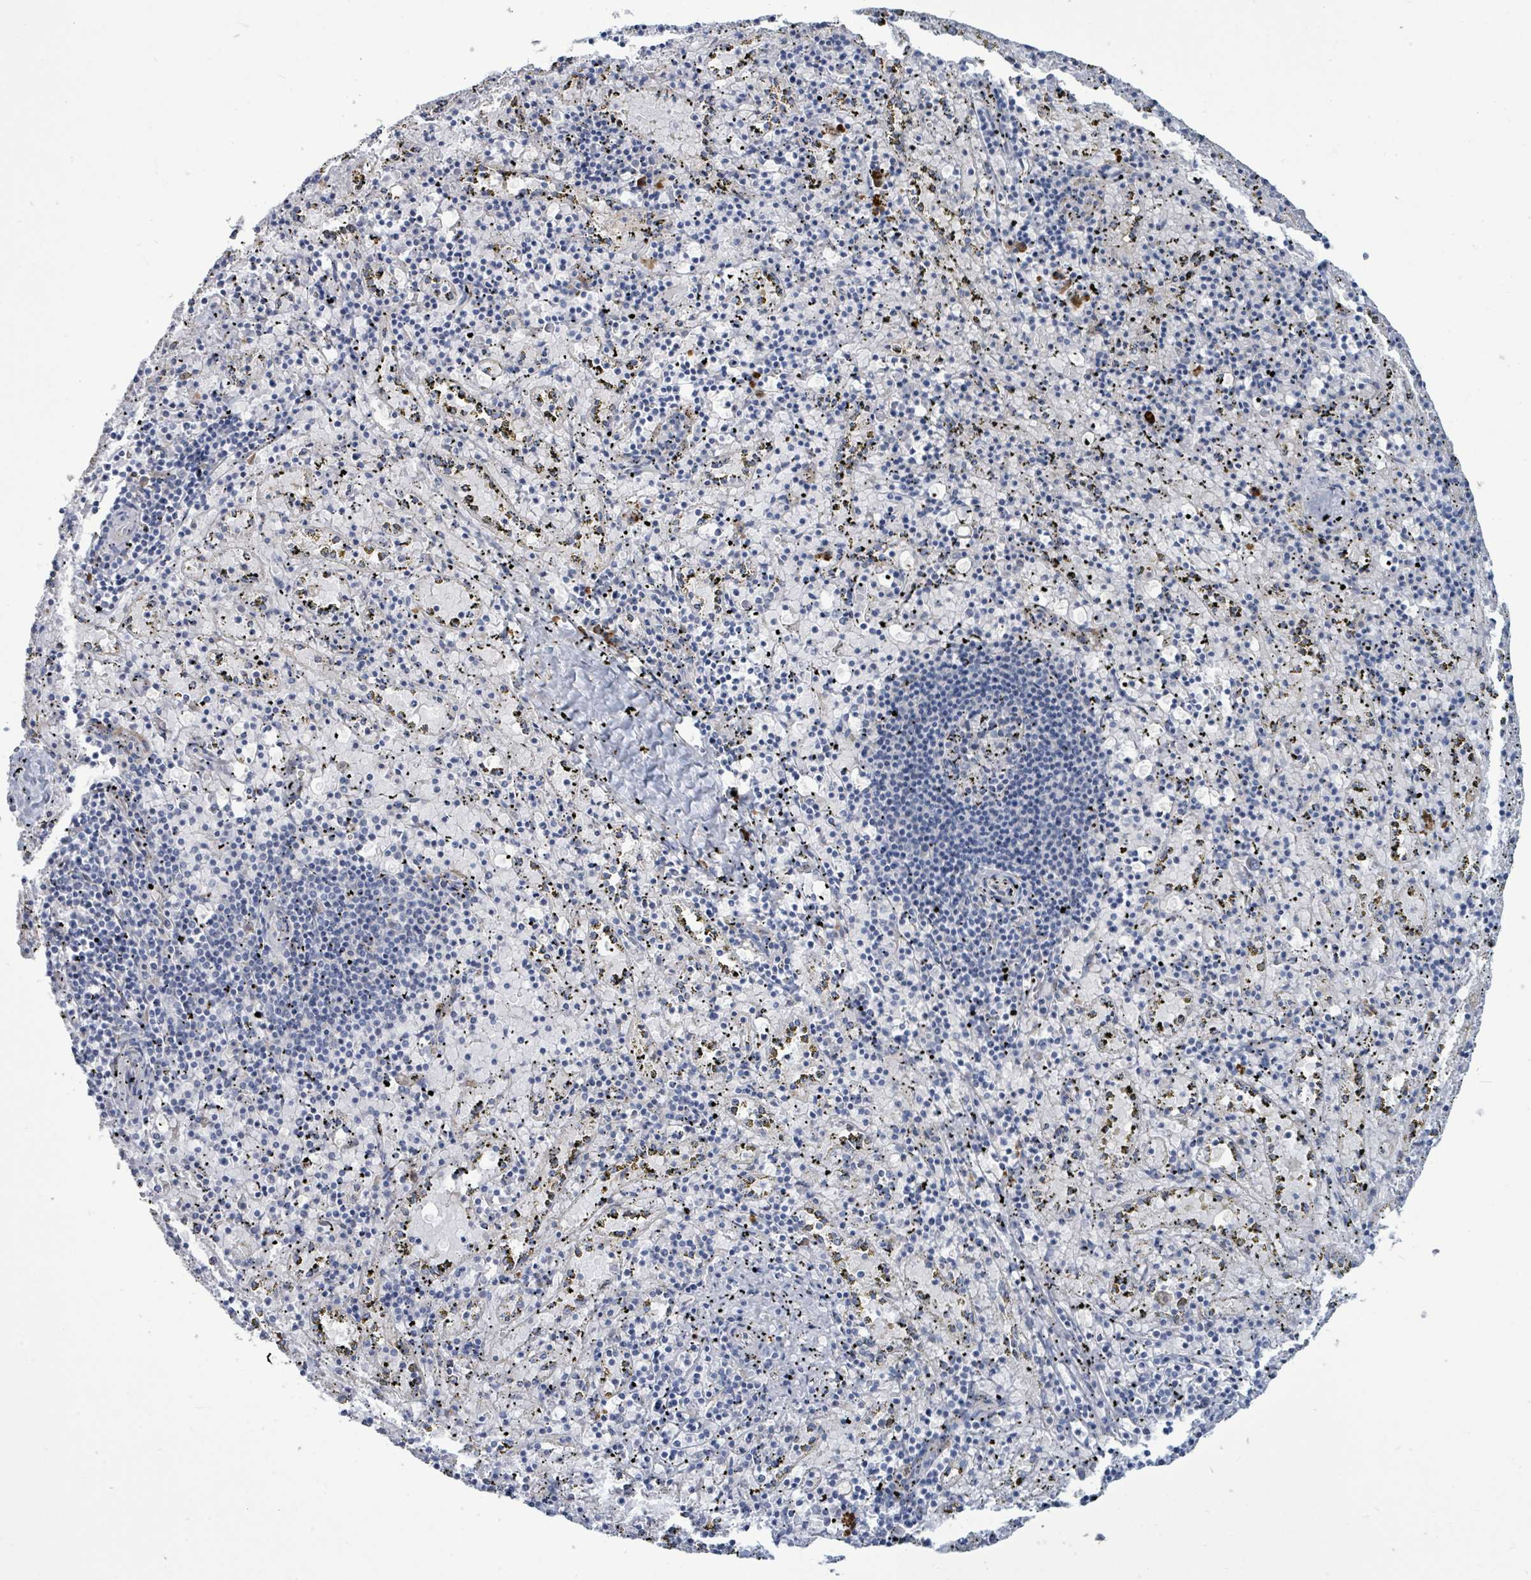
{"staining": {"intensity": "negative", "quantity": "none", "location": "none"}, "tissue": "spleen", "cell_type": "Cells in red pulp", "image_type": "normal", "snomed": [{"axis": "morphology", "description": "Normal tissue, NOS"}, {"axis": "topography", "description": "Spleen"}], "caption": "DAB (3,3'-diaminobenzidine) immunohistochemical staining of benign human spleen demonstrates no significant positivity in cells in red pulp.", "gene": "SIRPB1", "patient": {"sex": "male", "age": 11}}